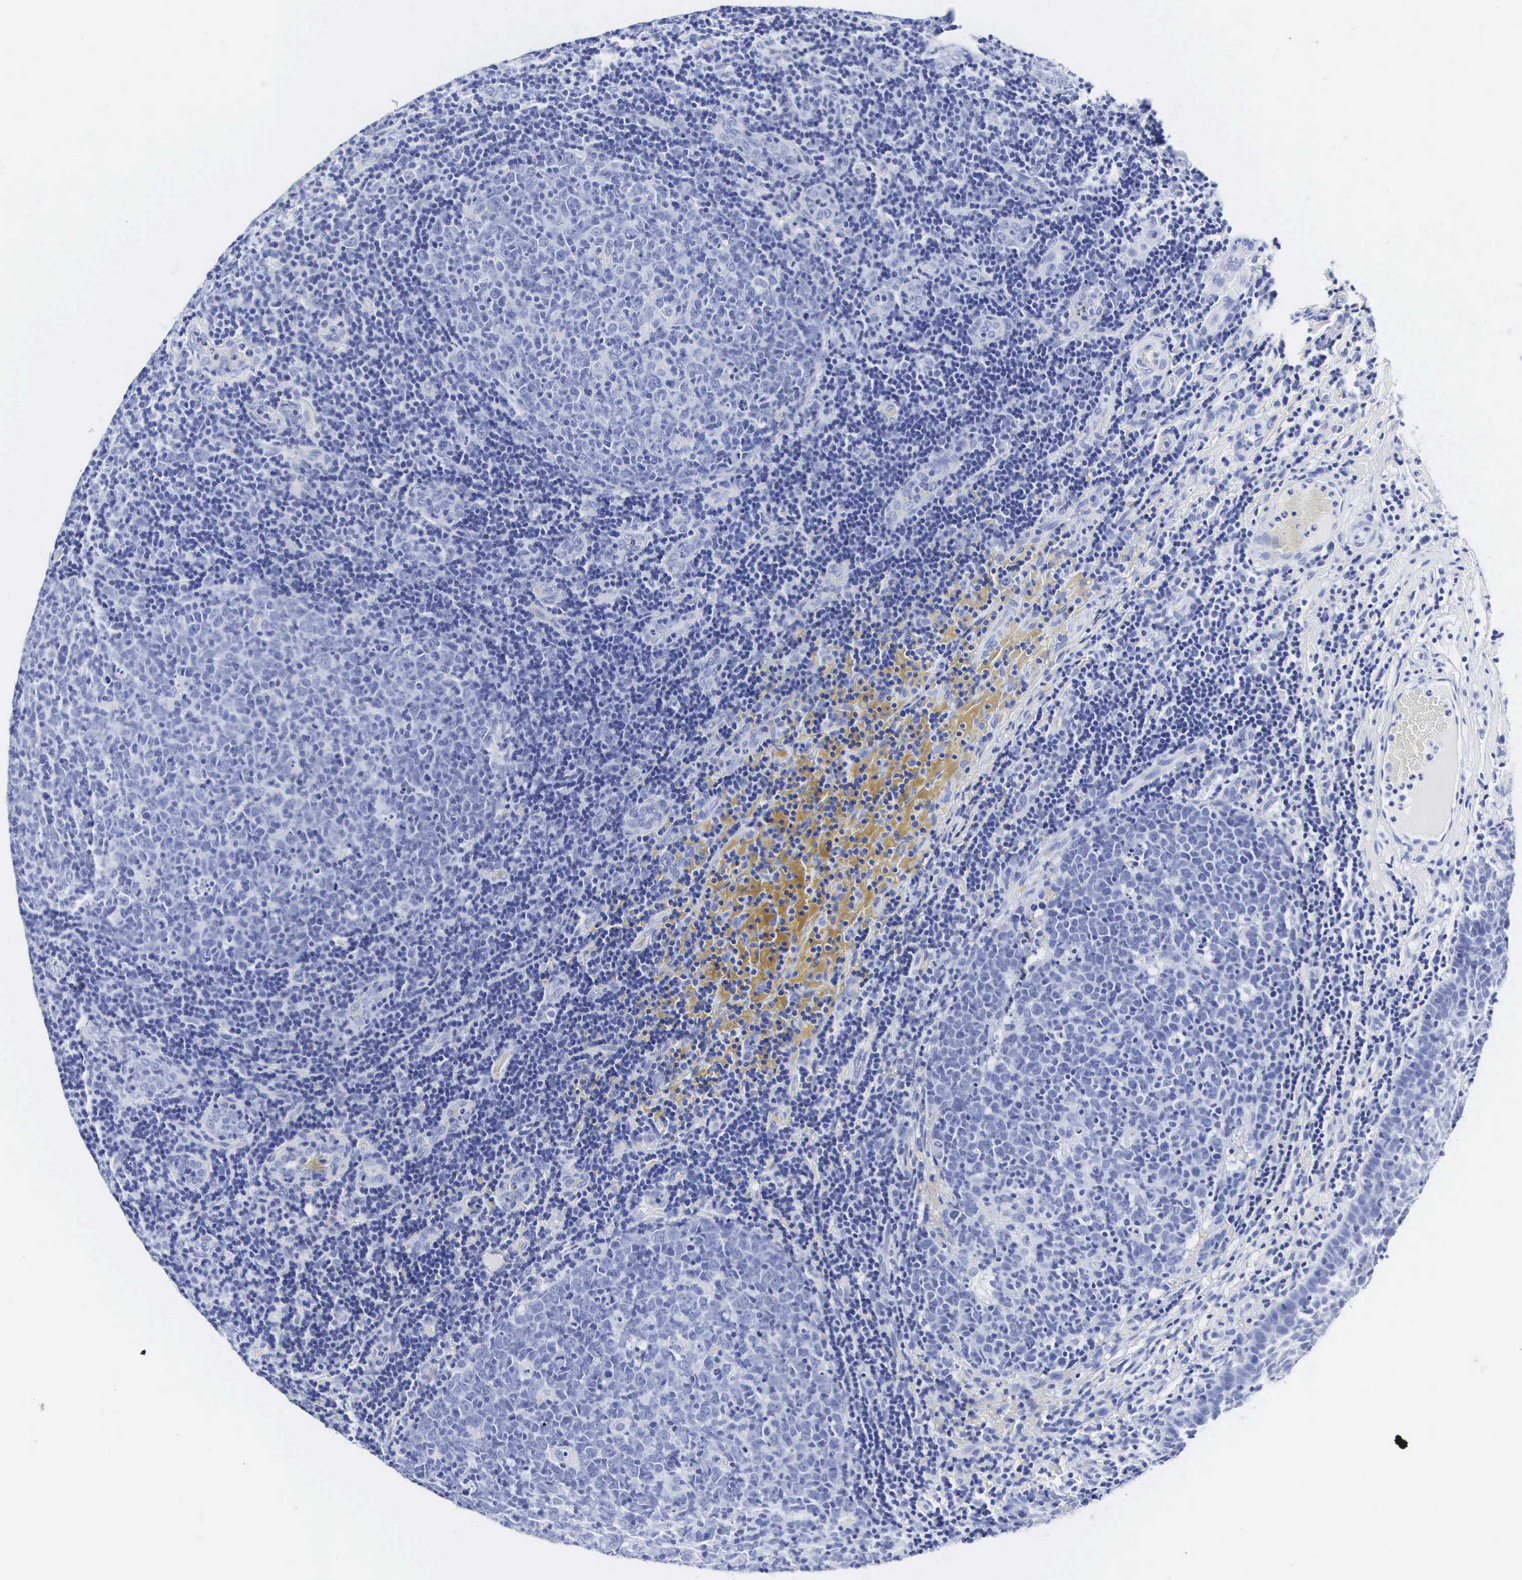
{"staining": {"intensity": "negative", "quantity": "none", "location": "none"}, "tissue": "tonsil", "cell_type": "Germinal center cells", "image_type": "normal", "snomed": [{"axis": "morphology", "description": "Normal tissue, NOS"}, {"axis": "topography", "description": "Tonsil"}], "caption": "This micrograph is of normal tonsil stained with immunohistochemistry to label a protein in brown with the nuclei are counter-stained blue. There is no expression in germinal center cells.", "gene": "INS", "patient": {"sex": "female", "age": 3}}